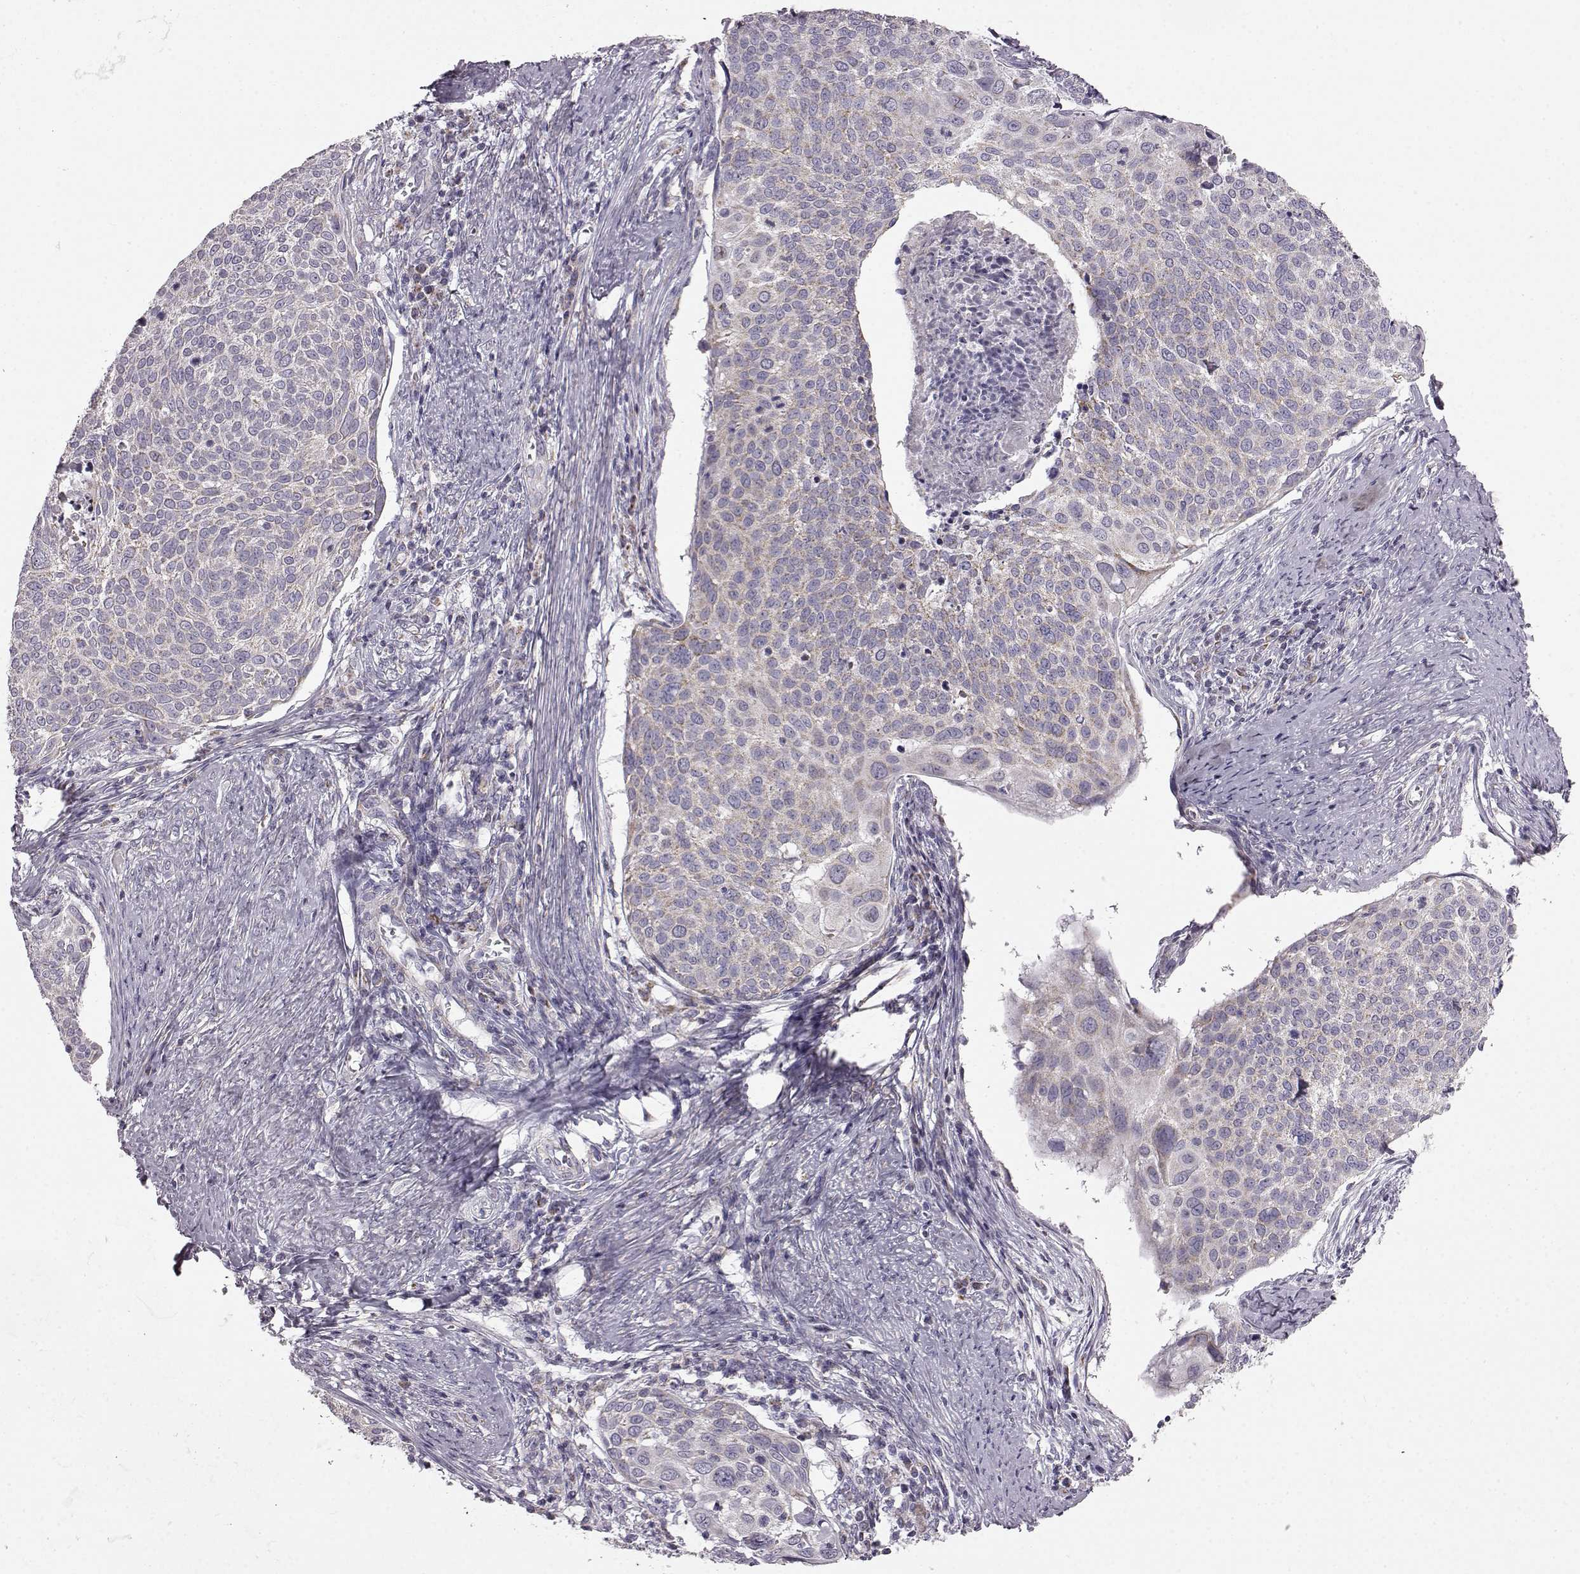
{"staining": {"intensity": "weak", "quantity": "25%-75%", "location": "cytoplasmic/membranous"}, "tissue": "cervical cancer", "cell_type": "Tumor cells", "image_type": "cancer", "snomed": [{"axis": "morphology", "description": "Squamous cell carcinoma, NOS"}, {"axis": "topography", "description": "Cervix"}], "caption": "Weak cytoplasmic/membranous protein staining is appreciated in about 25%-75% of tumor cells in cervical cancer.", "gene": "FAM8A1", "patient": {"sex": "female", "age": 39}}